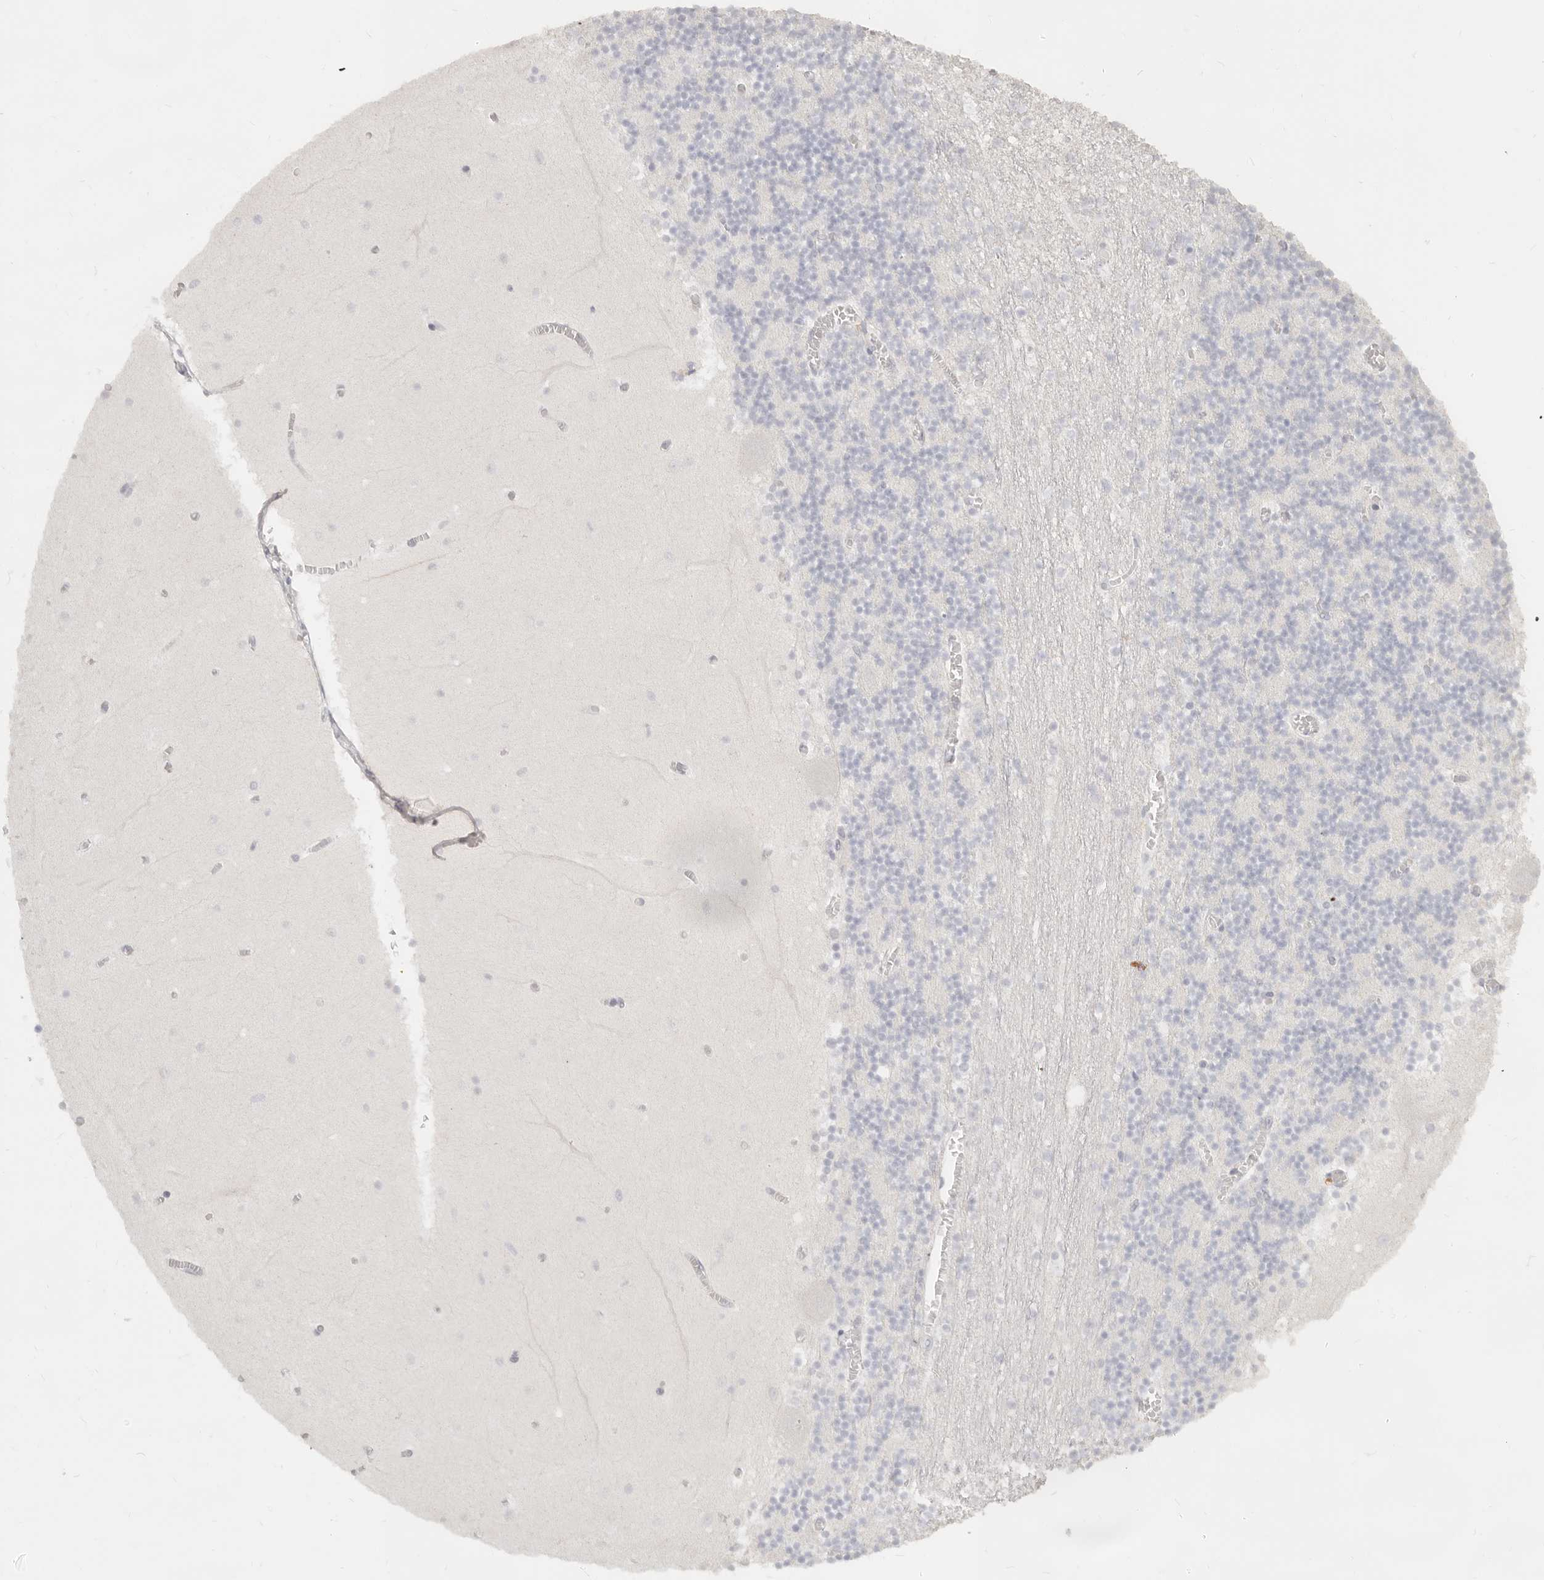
{"staining": {"intensity": "negative", "quantity": "none", "location": "none"}, "tissue": "cerebellum", "cell_type": "Cells in granular layer", "image_type": "normal", "snomed": [{"axis": "morphology", "description": "Normal tissue, NOS"}, {"axis": "topography", "description": "Cerebellum"}], "caption": "The IHC image has no significant expression in cells in granular layer of cerebellum. (DAB (3,3'-diaminobenzidine) immunohistochemistry (IHC) with hematoxylin counter stain).", "gene": "EPCAM", "patient": {"sex": "female", "age": 28}}